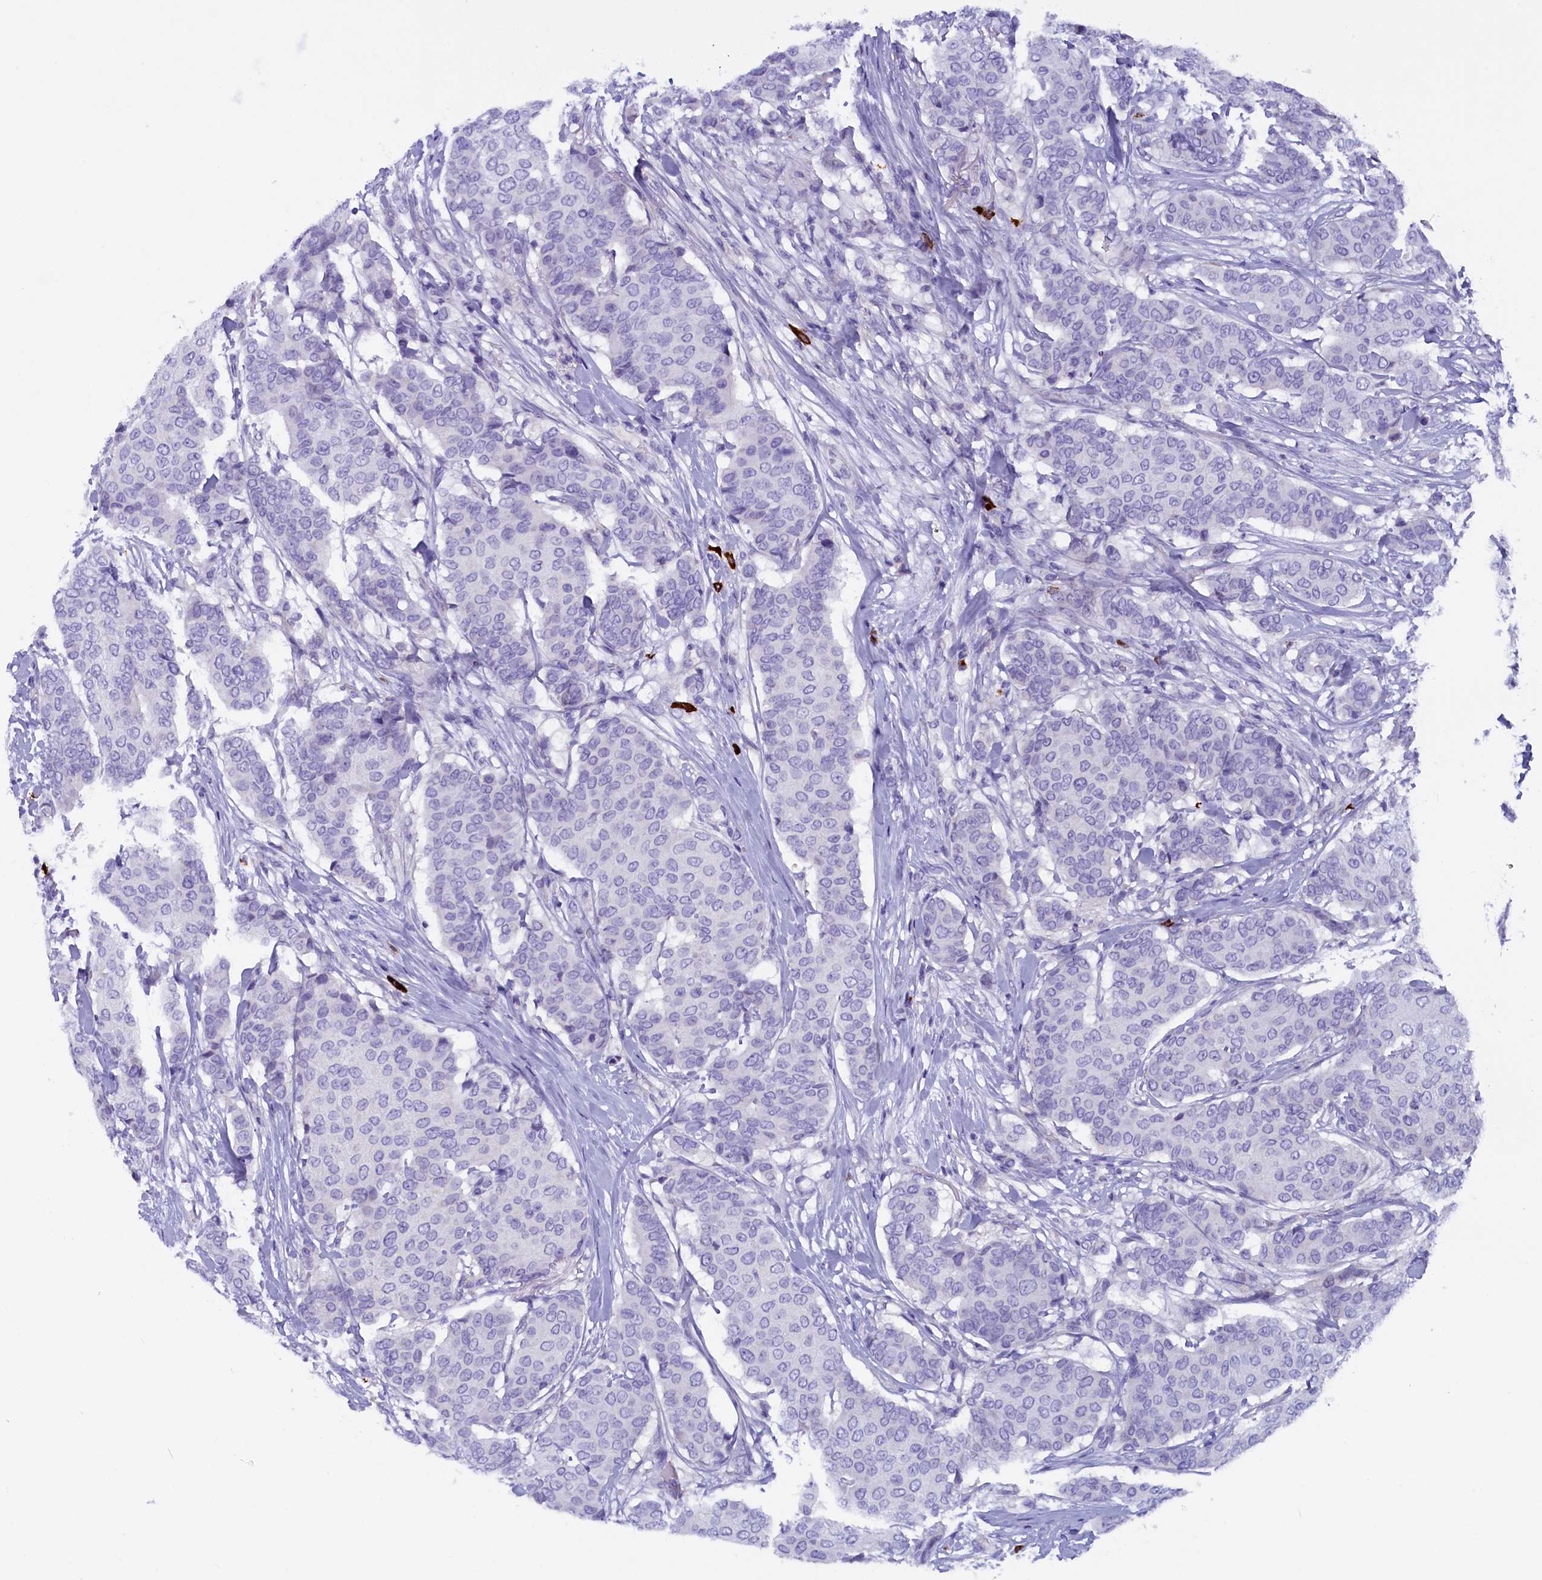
{"staining": {"intensity": "negative", "quantity": "none", "location": "none"}, "tissue": "breast cancer", "cell_type": "Tumor cells", "image_type": "cancer", "snomed": [{"axis": "morphology", "description": "Duct carcinoma"}, {"axis": "topography", "description": "Breast"}], "caption": "Human breast infiltrating ductal carcinoma stained for a protein using IHC exhibits no expression in tumor cells.", "gene": "RTTN", "patient": {"sex": "female", "age": 75}}